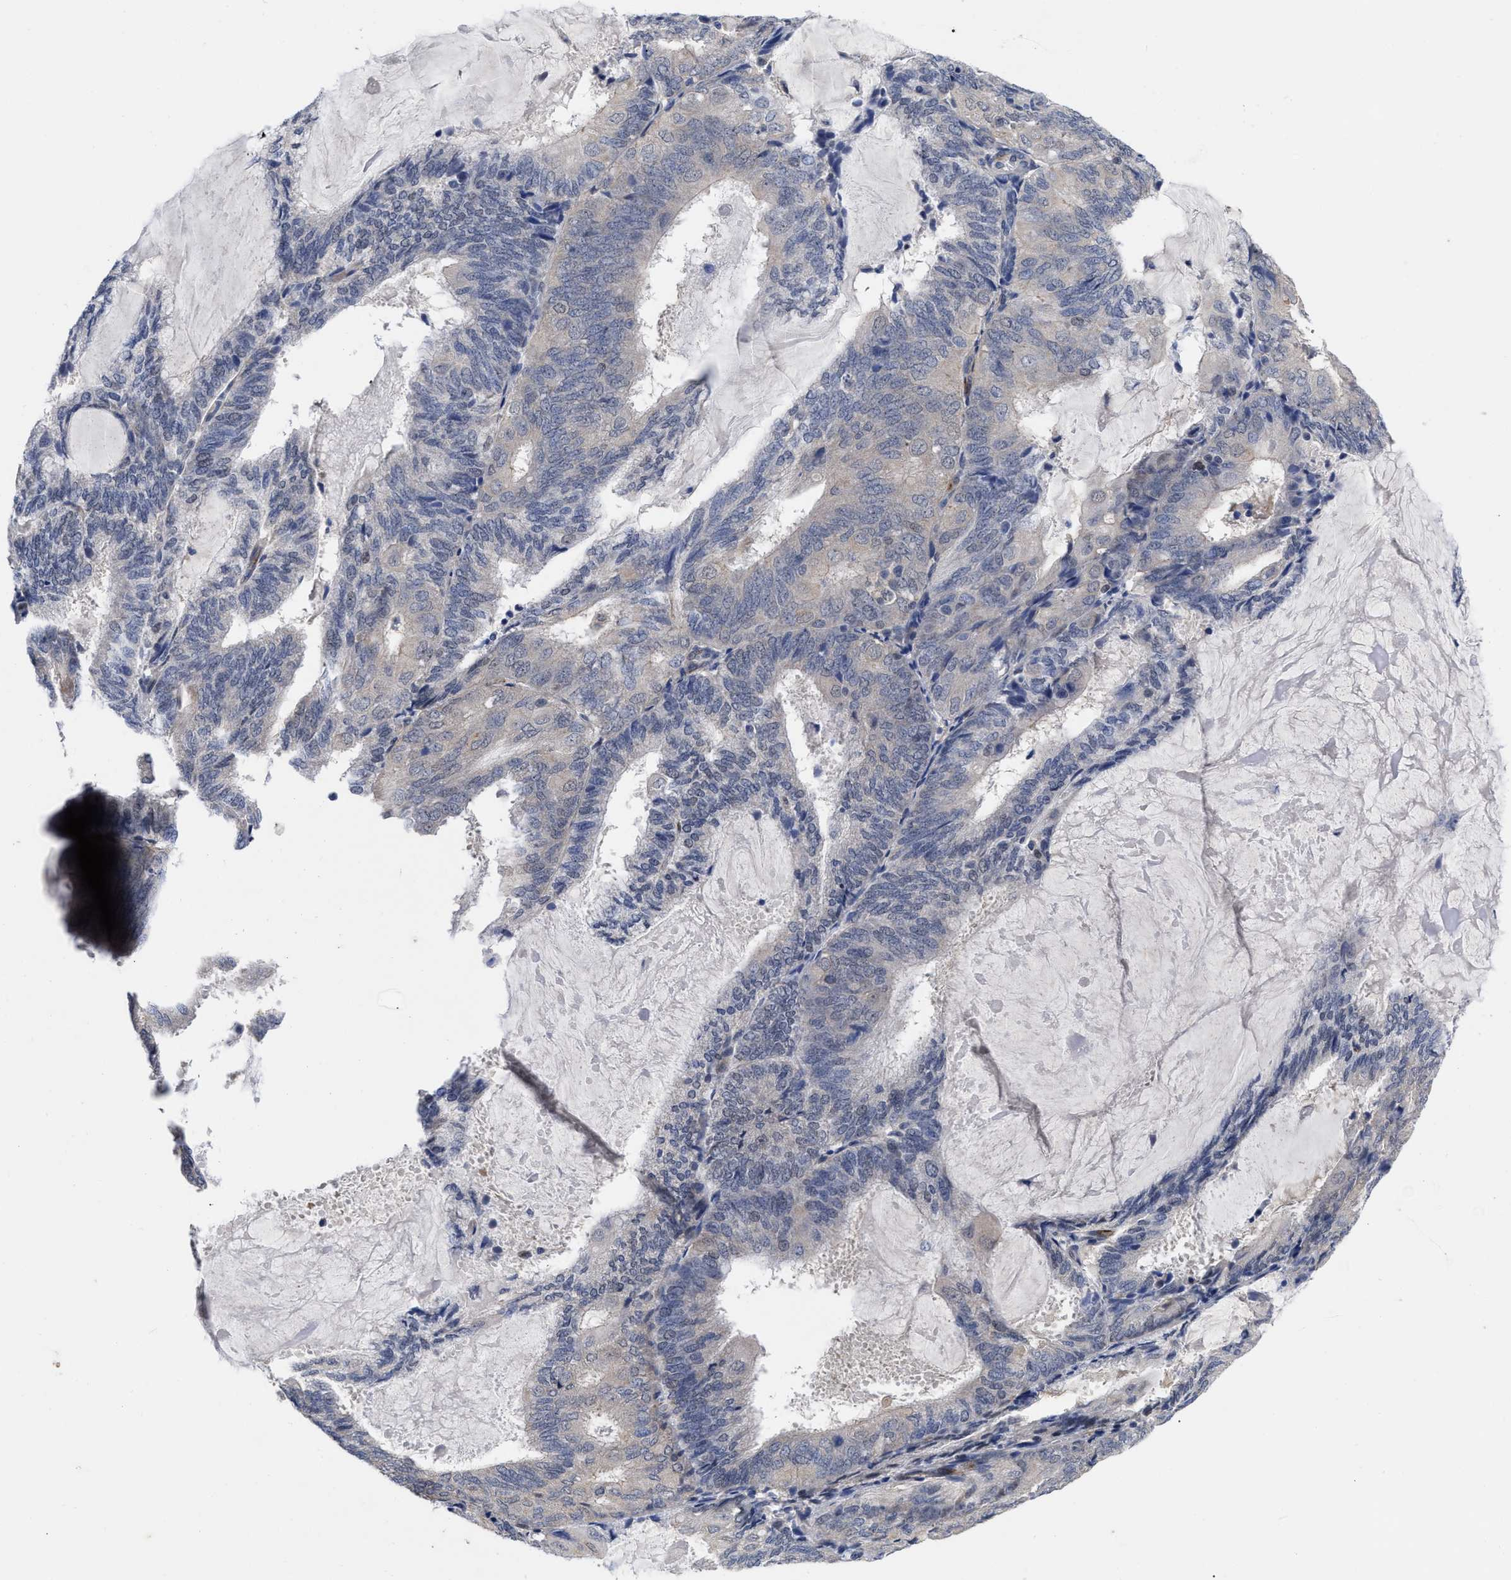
{"staining": {"intensity": "weak", "quantity": "<25%", "location": "cytoplasmic/membranous"}, "tissue": "endometrial cancer", "cell_type": "Tumor cells", "image_type": "cancer", "snomed": [{"axis": "morphology", "description": "Adenocarcinoma, NOS"}, {"axis": "topography", "description": "Endometrium"}], "caption": "Photomicrograph shows no significant protein positivity in tumor cells of adenocarcinoma (endometrial). (Brightfield microscopy of DAB immunohistochemistry (IHC) at high magnification).", "gene": "CCN5", "patient": {"sex": "female", "age": 81}}